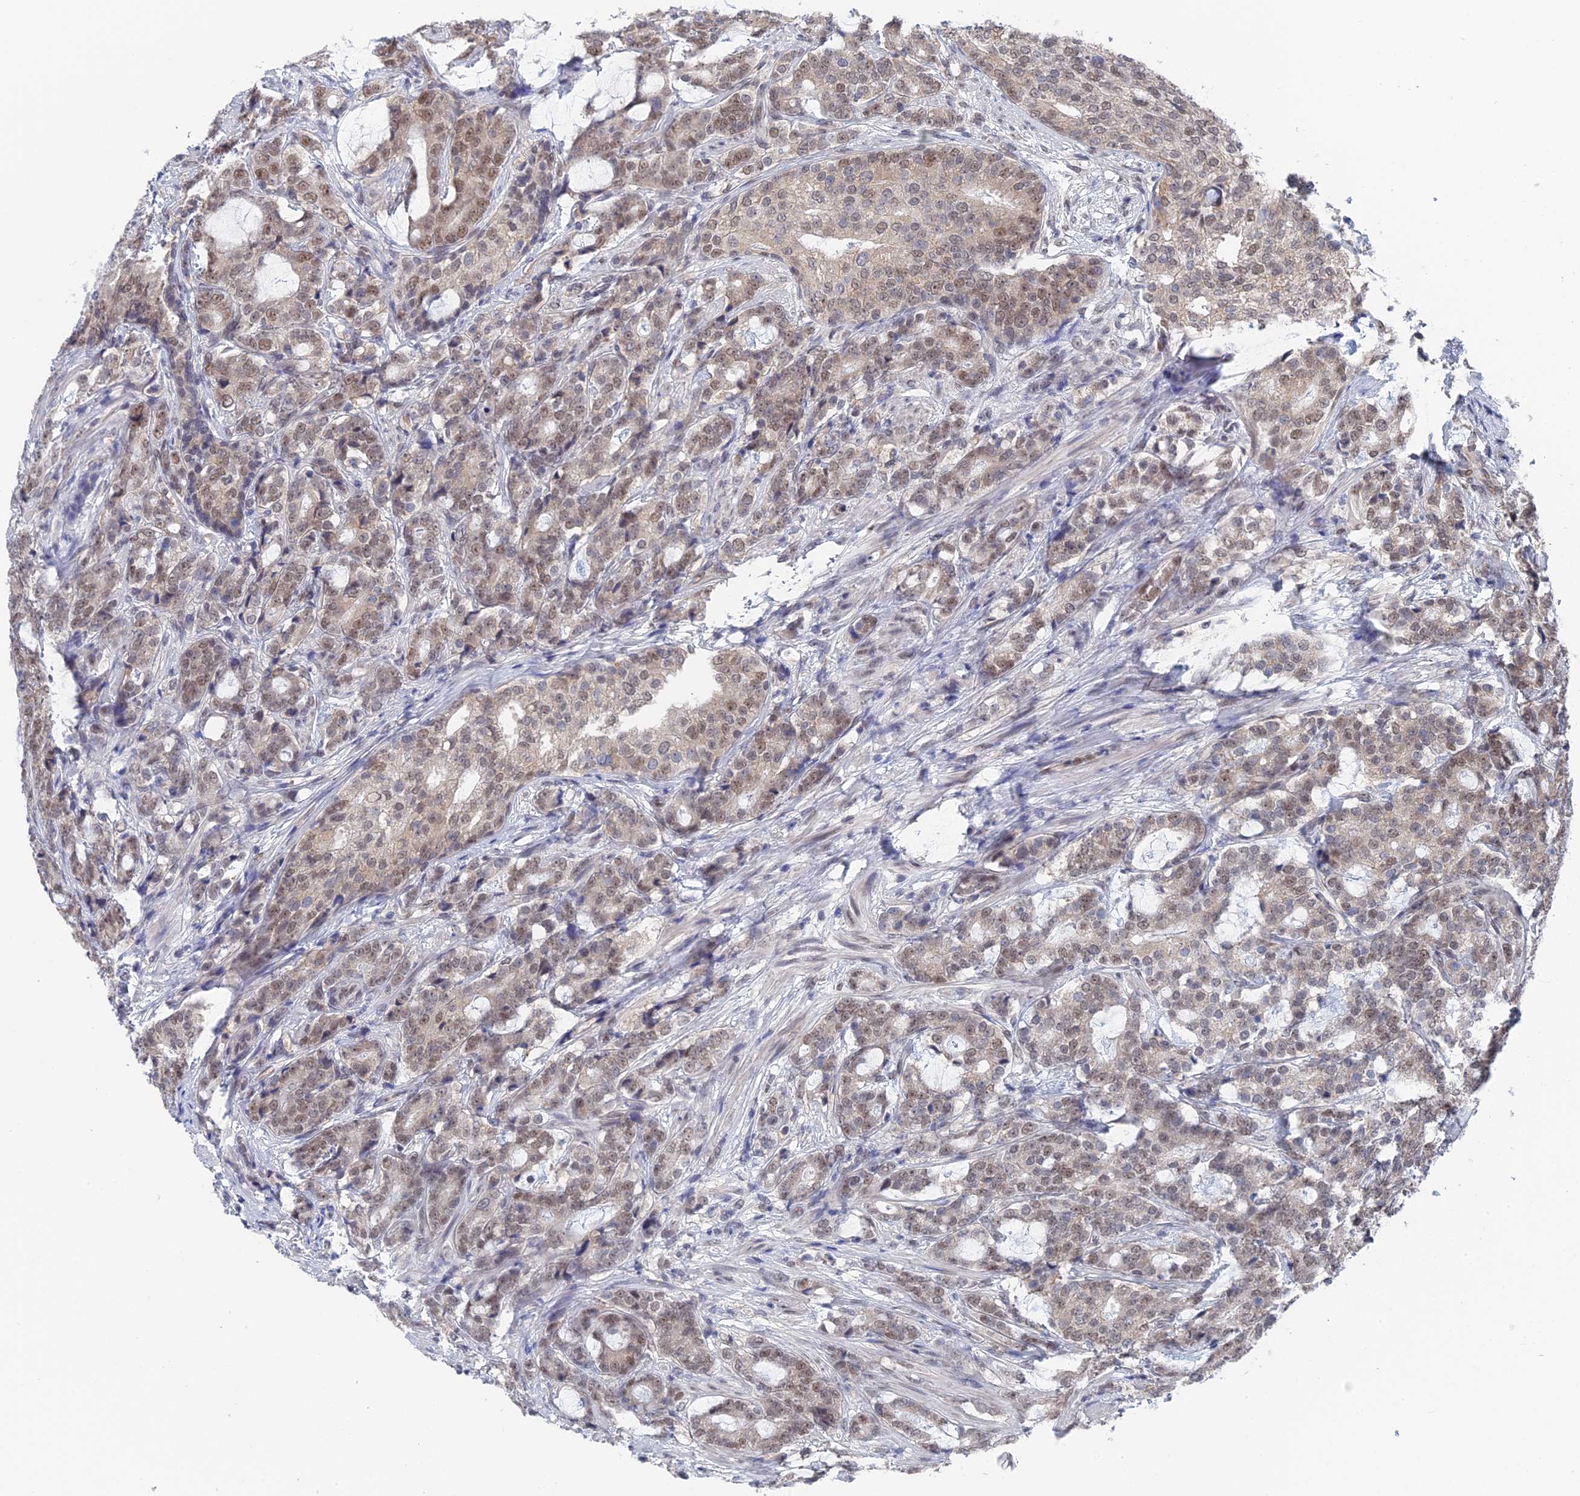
{"staining": {"intensity": "moderate", "quantity": "25%-75%", "location": "nuclear"}, "tissue": "prostate cancer", "cell_type": "Tumor cells", "image_type": "cancer", "snomed": [{"axis": "morphology", "description": "Adenocarcinoma, High grade"}, {"axis": "topography", "description": "Prostate"}], "caption": "DAB (3,3'-diaminobenzidine) immunohistochemical staining of prostate cancer (high-grade adenocarcinoma) displays moderate nuclear protein staining in about 25%-75% of tumor cells. (IHC, brightfield microscopy, high magnification).", "gene": "TSSC4", "patient": {"sex": "male", "age": 67}}